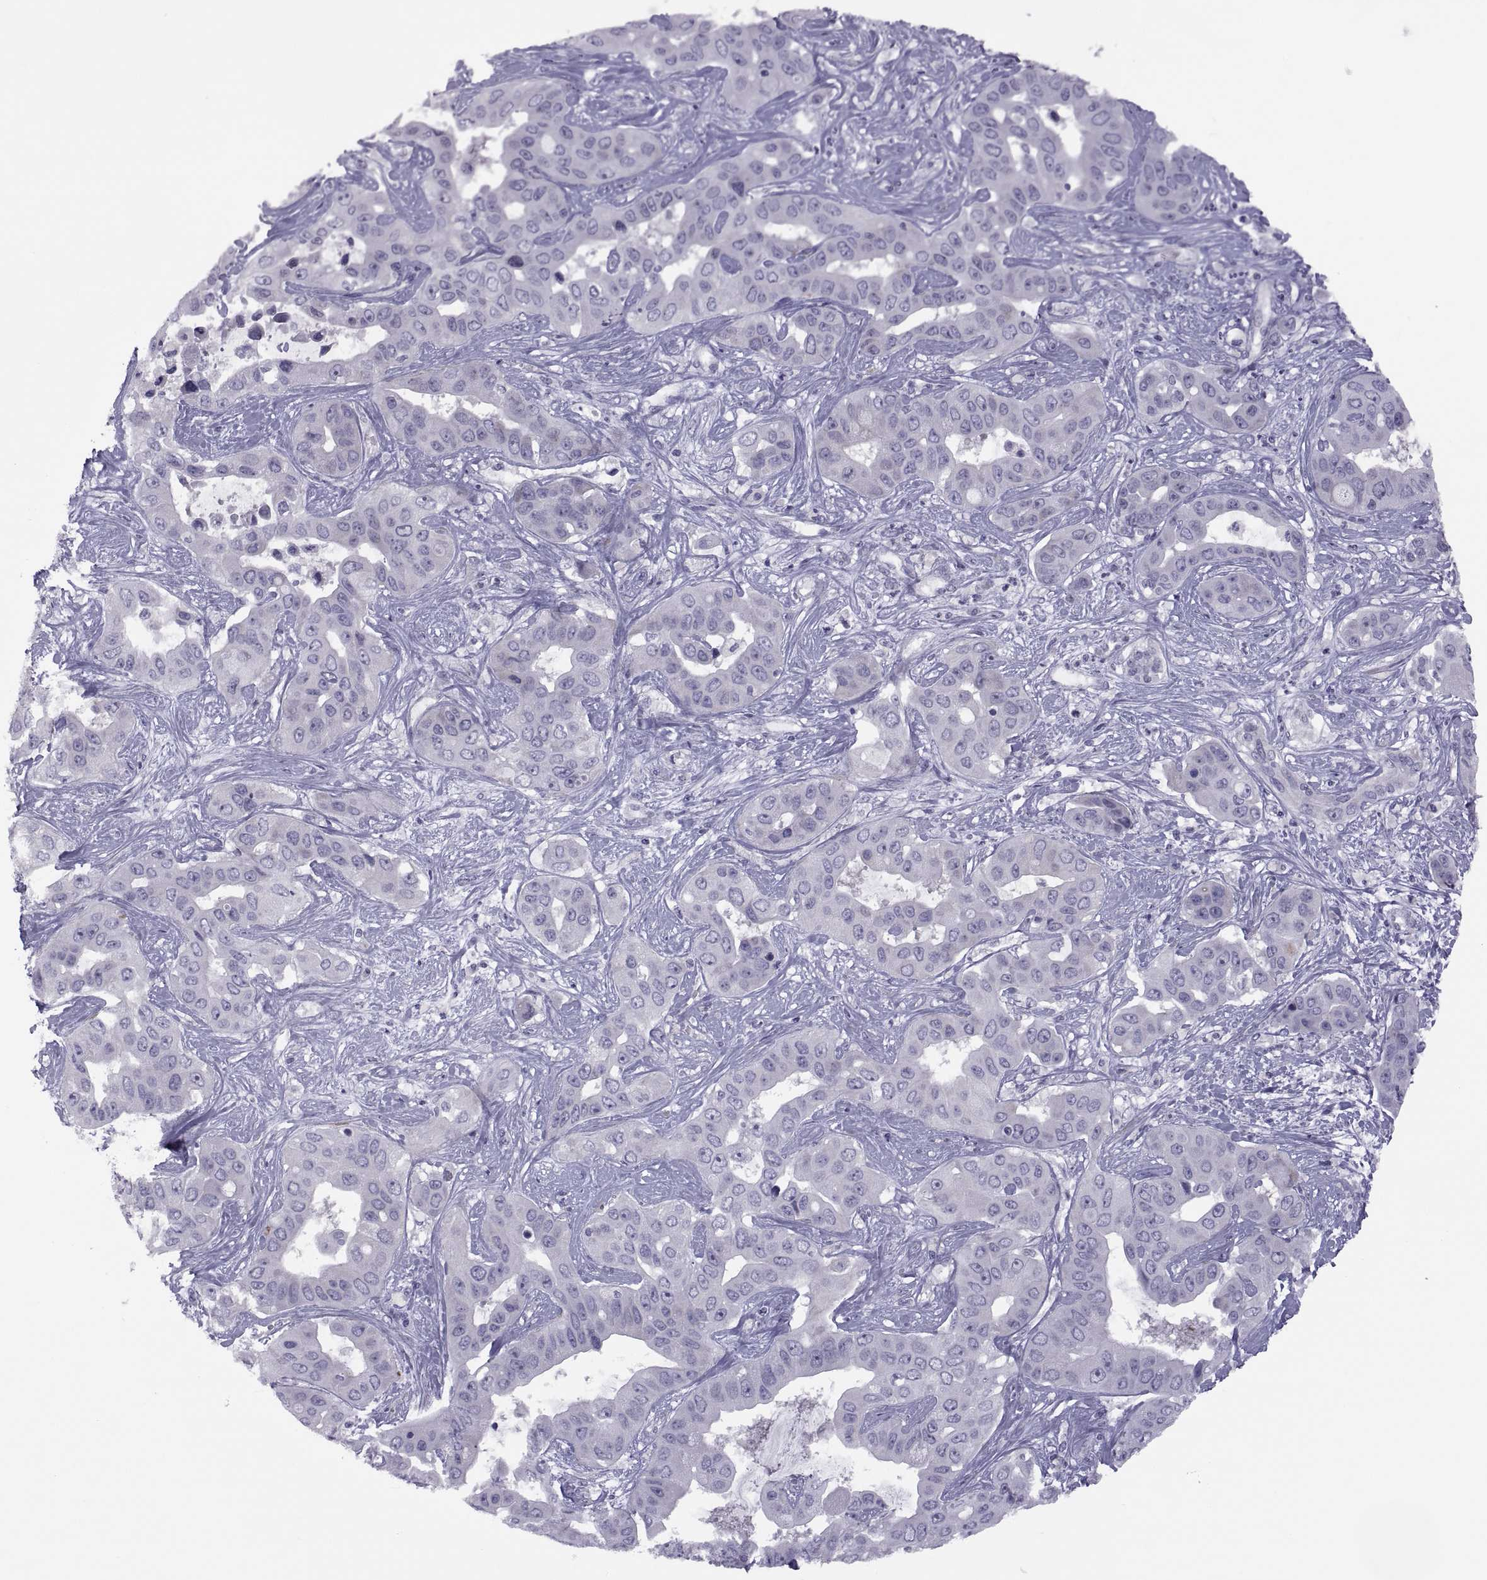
{"staining": {"intensity": "negative", "quantity": "none", "location": "none"}, "tissue": "liver cancer", "cell_type": "Tumor cells", "image_type": "cancer", "snomed": [{"axis": "morphology", "description": "Cholangiocarcinoma"}, {"axis": "topography", "description": "Liver"}], "caption": "DAB immunohistochemical staining of liver cancer (cholangiocarcinoma) reveals no significant staining in tumor cells. Nuclei are stained in blue.", "gene": "TMEM158", "patient": {"sex": "female", "age": 52}}